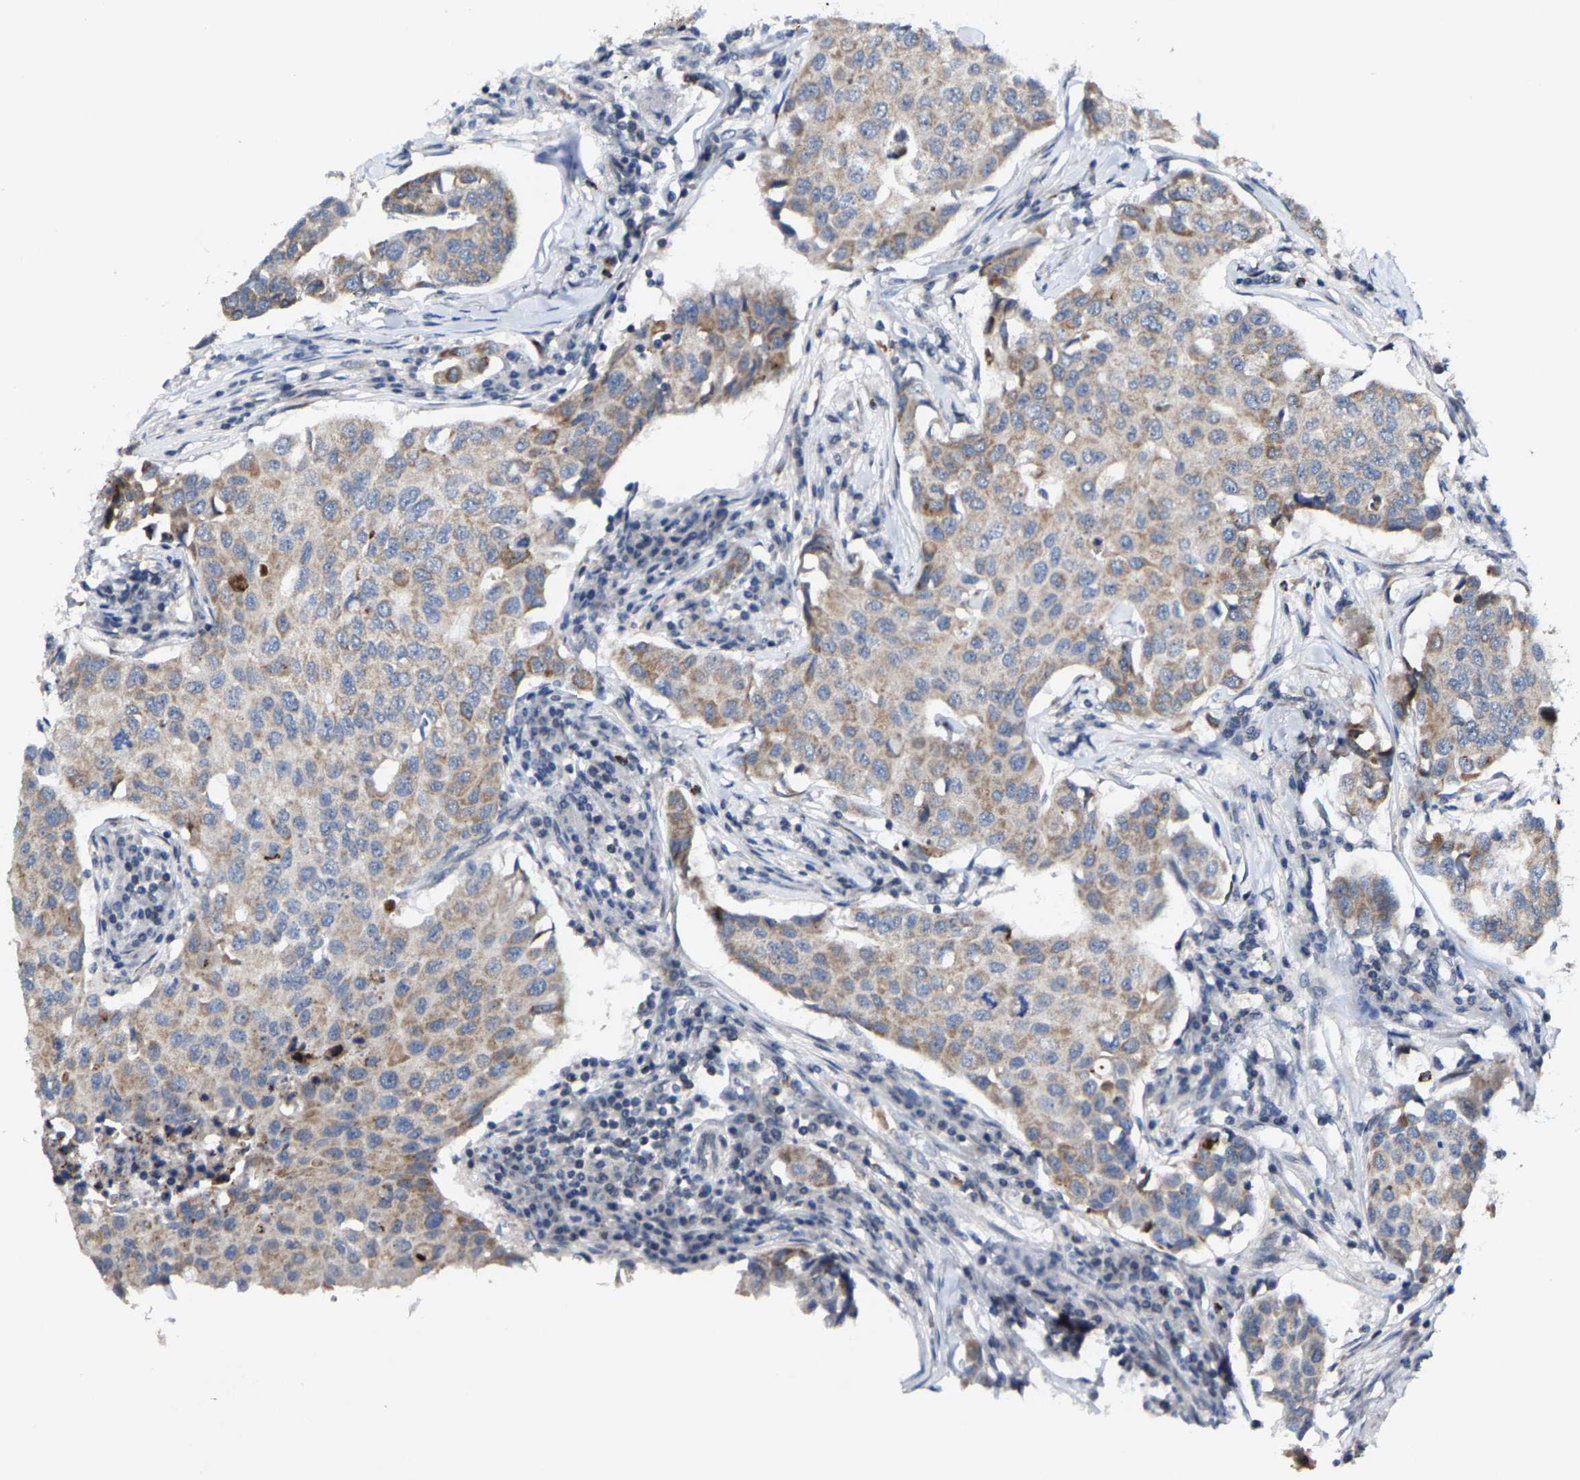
{"staining": {"intensity": "weak", "quantity": "25%-75%", "location": "cytoplasmic/membranous"}, "tissue": "breast cancer", "cell_type": "Tumor cells", "image_type": "cancer", "snomed": [{"axis": "morphology", "description": "Duct carcinoma"}, {"axis": "topography", "description": "Breast"}], "caption": "High-power microscopy captured an immunohistochemistry image of breast cancer (intraductal carcinoma), revealing weak cytoplasmic/membranous expression in approximately 25%-75% of tumor cells. Nuclei are stained in blue.", "gene": "TDRKH", "patient": {"sex": "female", "age": 80}}